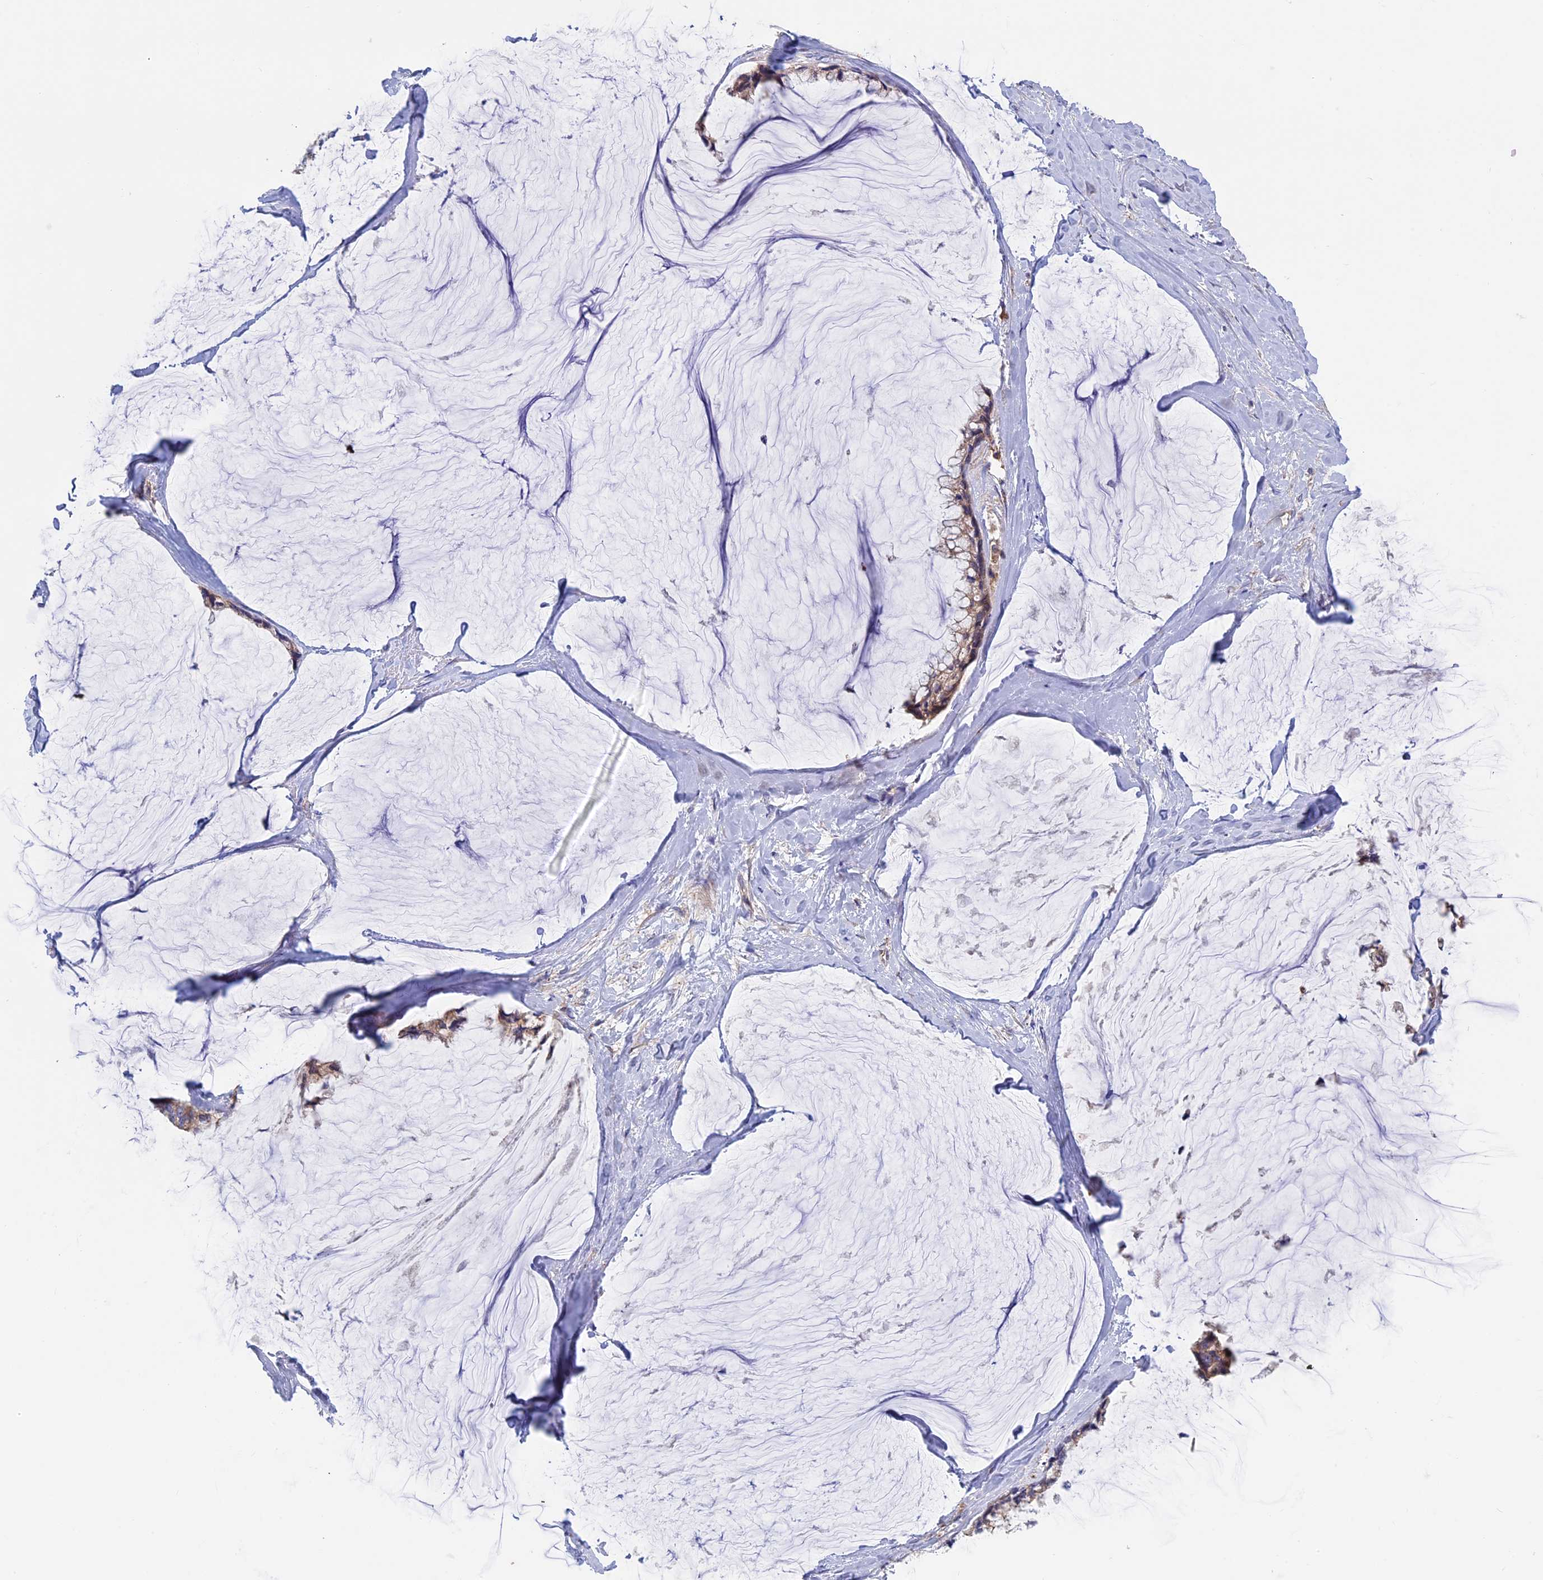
{"staining": {"intensity": "weak", "quantity": ">75%", "location": "cytoplasmic/membranous"}, "tissue": "ovarian cancer", "cell_type": "Tumor cells", "image_type": "cancer", "snomed": [{"axis": "morphology", "description": "Cystadenocarcinoma, mucinous, NOS"}, {"axis": "topography", "description": "Ovary"}], "caption": "A low amount of weak cytoplasmic/membranous positivity is present in about >75% of tumor cells in mucinous cystadenocarcinoma (ovarian) tissue.", "gene": "ETFDH", "patient": {"sex": "female", "age": 39}}